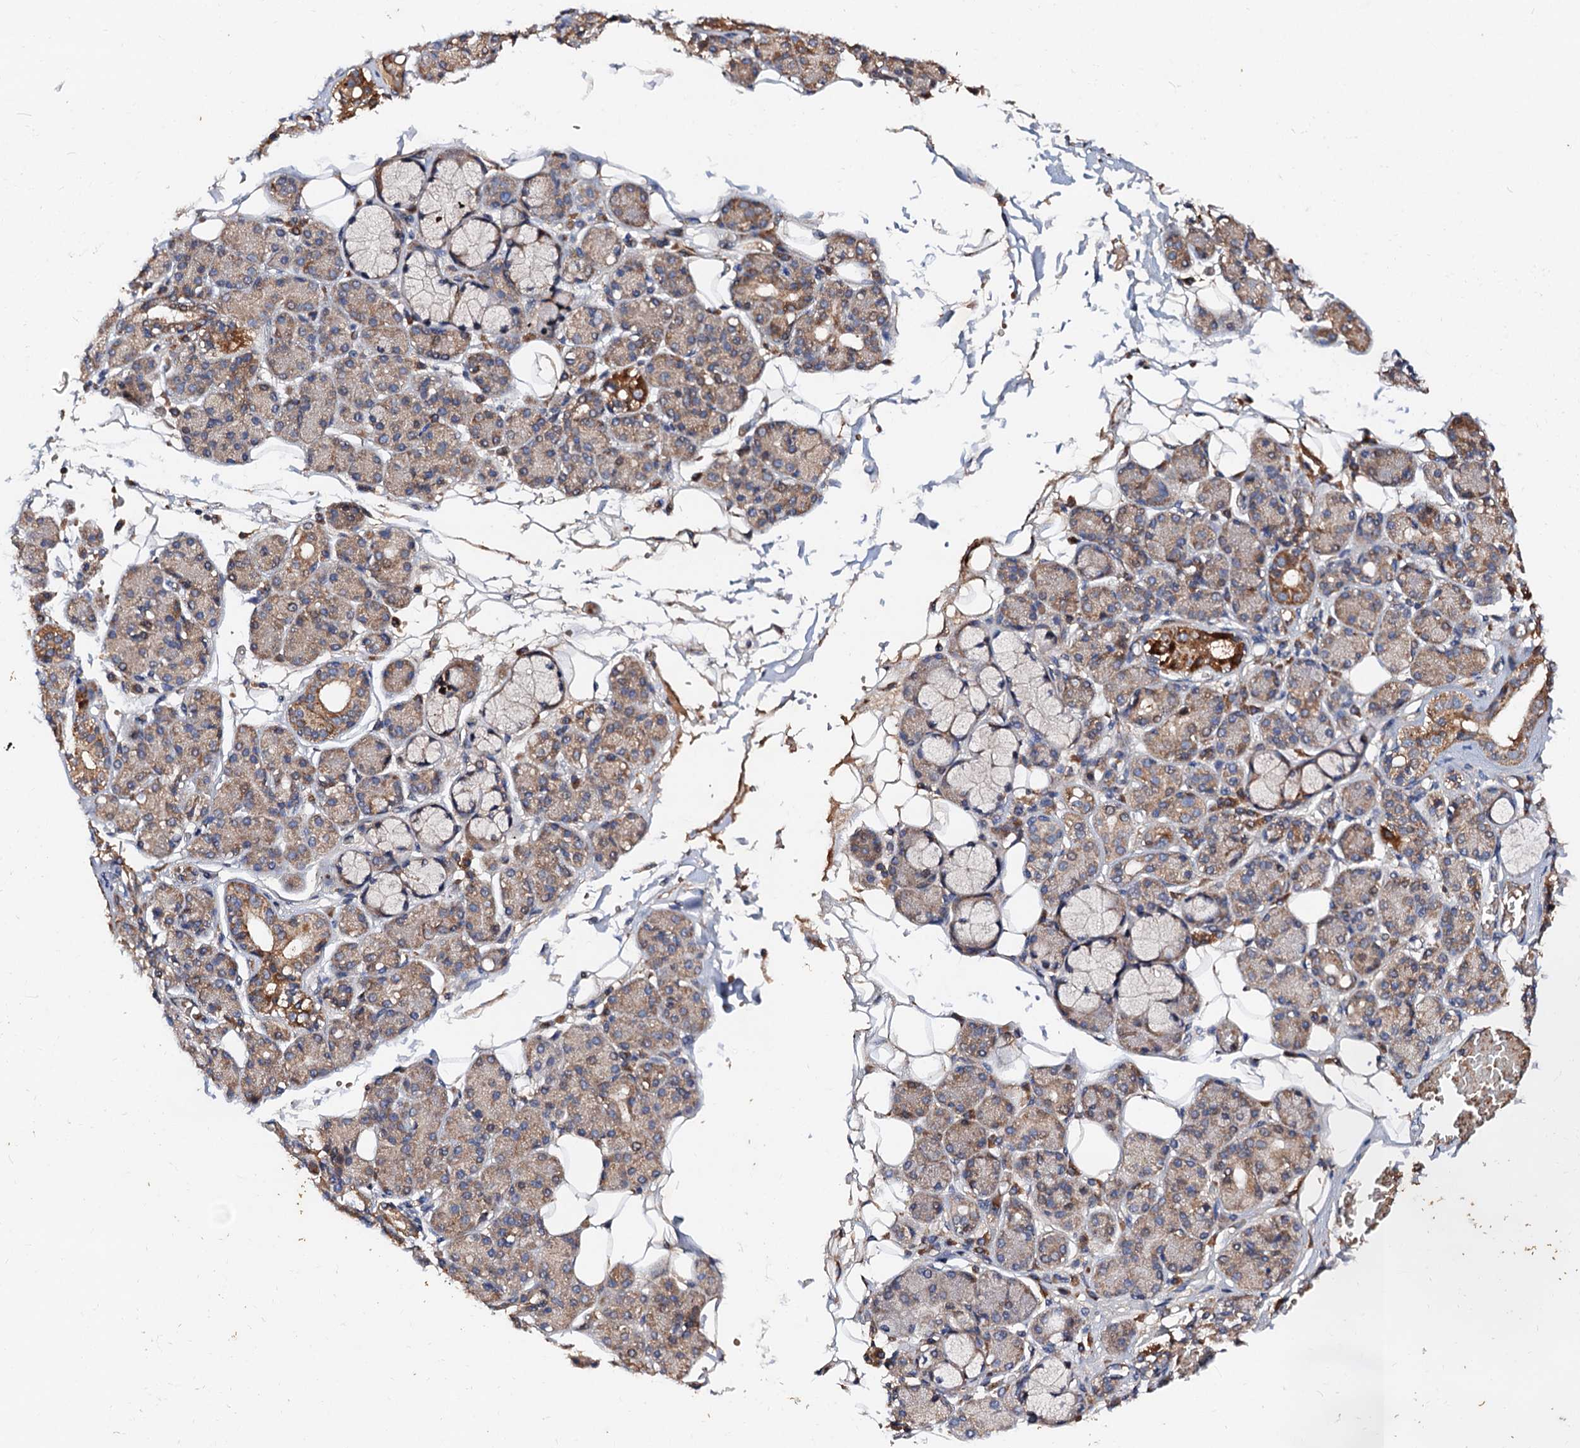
{"staining": {"intensity": "moderate", "quantity": "25%-75%", "location": "cytoplasmic/membranous"}, "tissue": "salivary gland", "cell_type": "Glandular cells", "image_type": "normal", "snomed": [{"axis": "morphology", "description": "Normal tissue, NOS"}, {"axis": "topography", "description": "Salivary gland"}], "caption": "Protein expression analysis of benign salivary gland exhibits moderate cytoplasmic/membranous positivity in approximately 25%-75% of glandular cells. (IHC, brightfield microscopy, high magnification).", "gene": "EXTL1", "patient": {"sex": "male", "age": 63}}